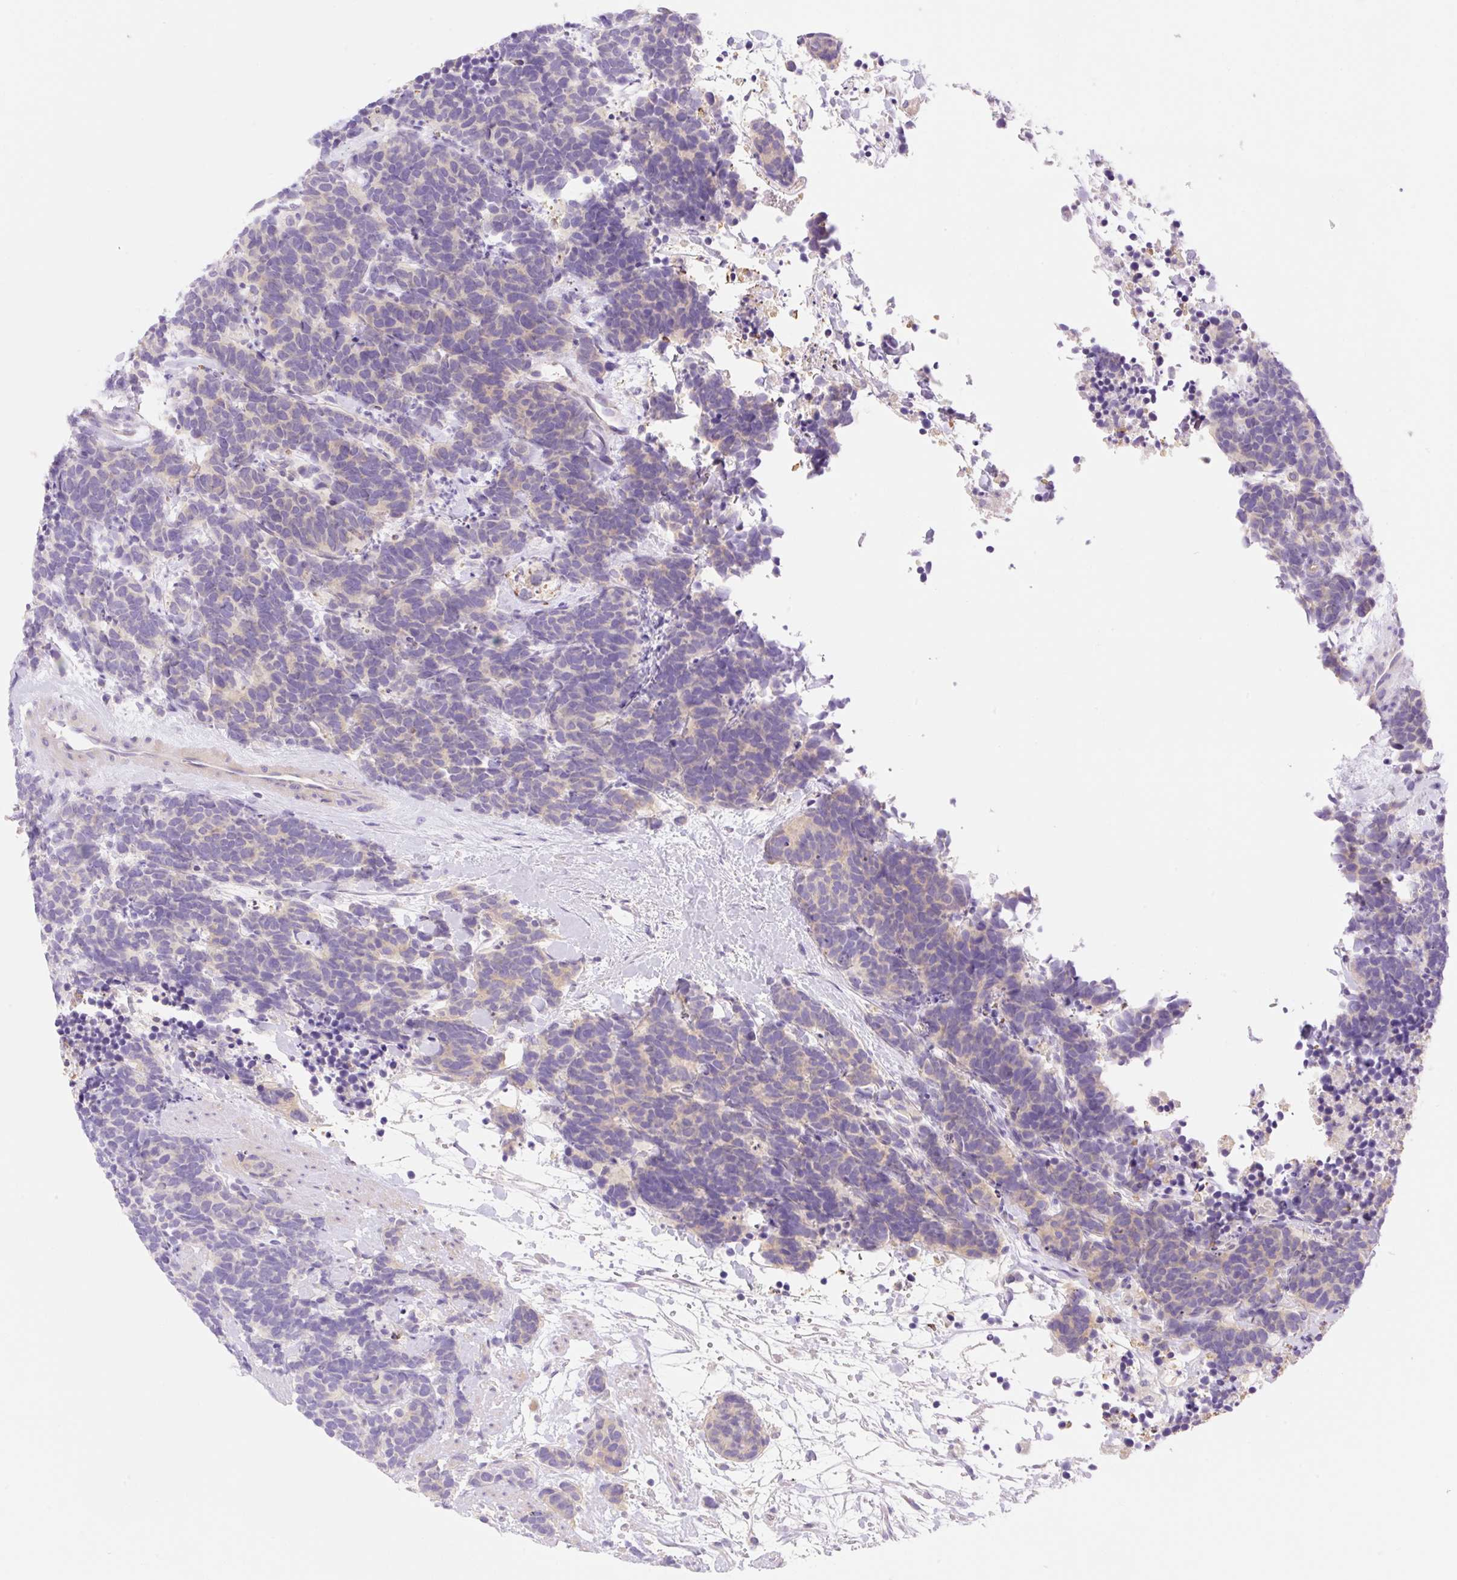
{"staining": {"intensity": "weak", "quantity": "<25%", "location": "cytoplasmic/membranous"}, "tissue": "carcinoid", "cell_type": "Tumor cells", "image_type": "cancer", "snomed": [{"axis": "morphology", "description": "Carcinoma, NOS"}, {"axis": "morphology", "description": "Carcinoid, malignant, NOS"}, {"axis": "topography", "description": "Prostate"}], "caption": "Tumor cells are negative for brown protein staining in carcinoid.", "gene": "DENND5A", "patient": {"sex": "male", "age": 57}}